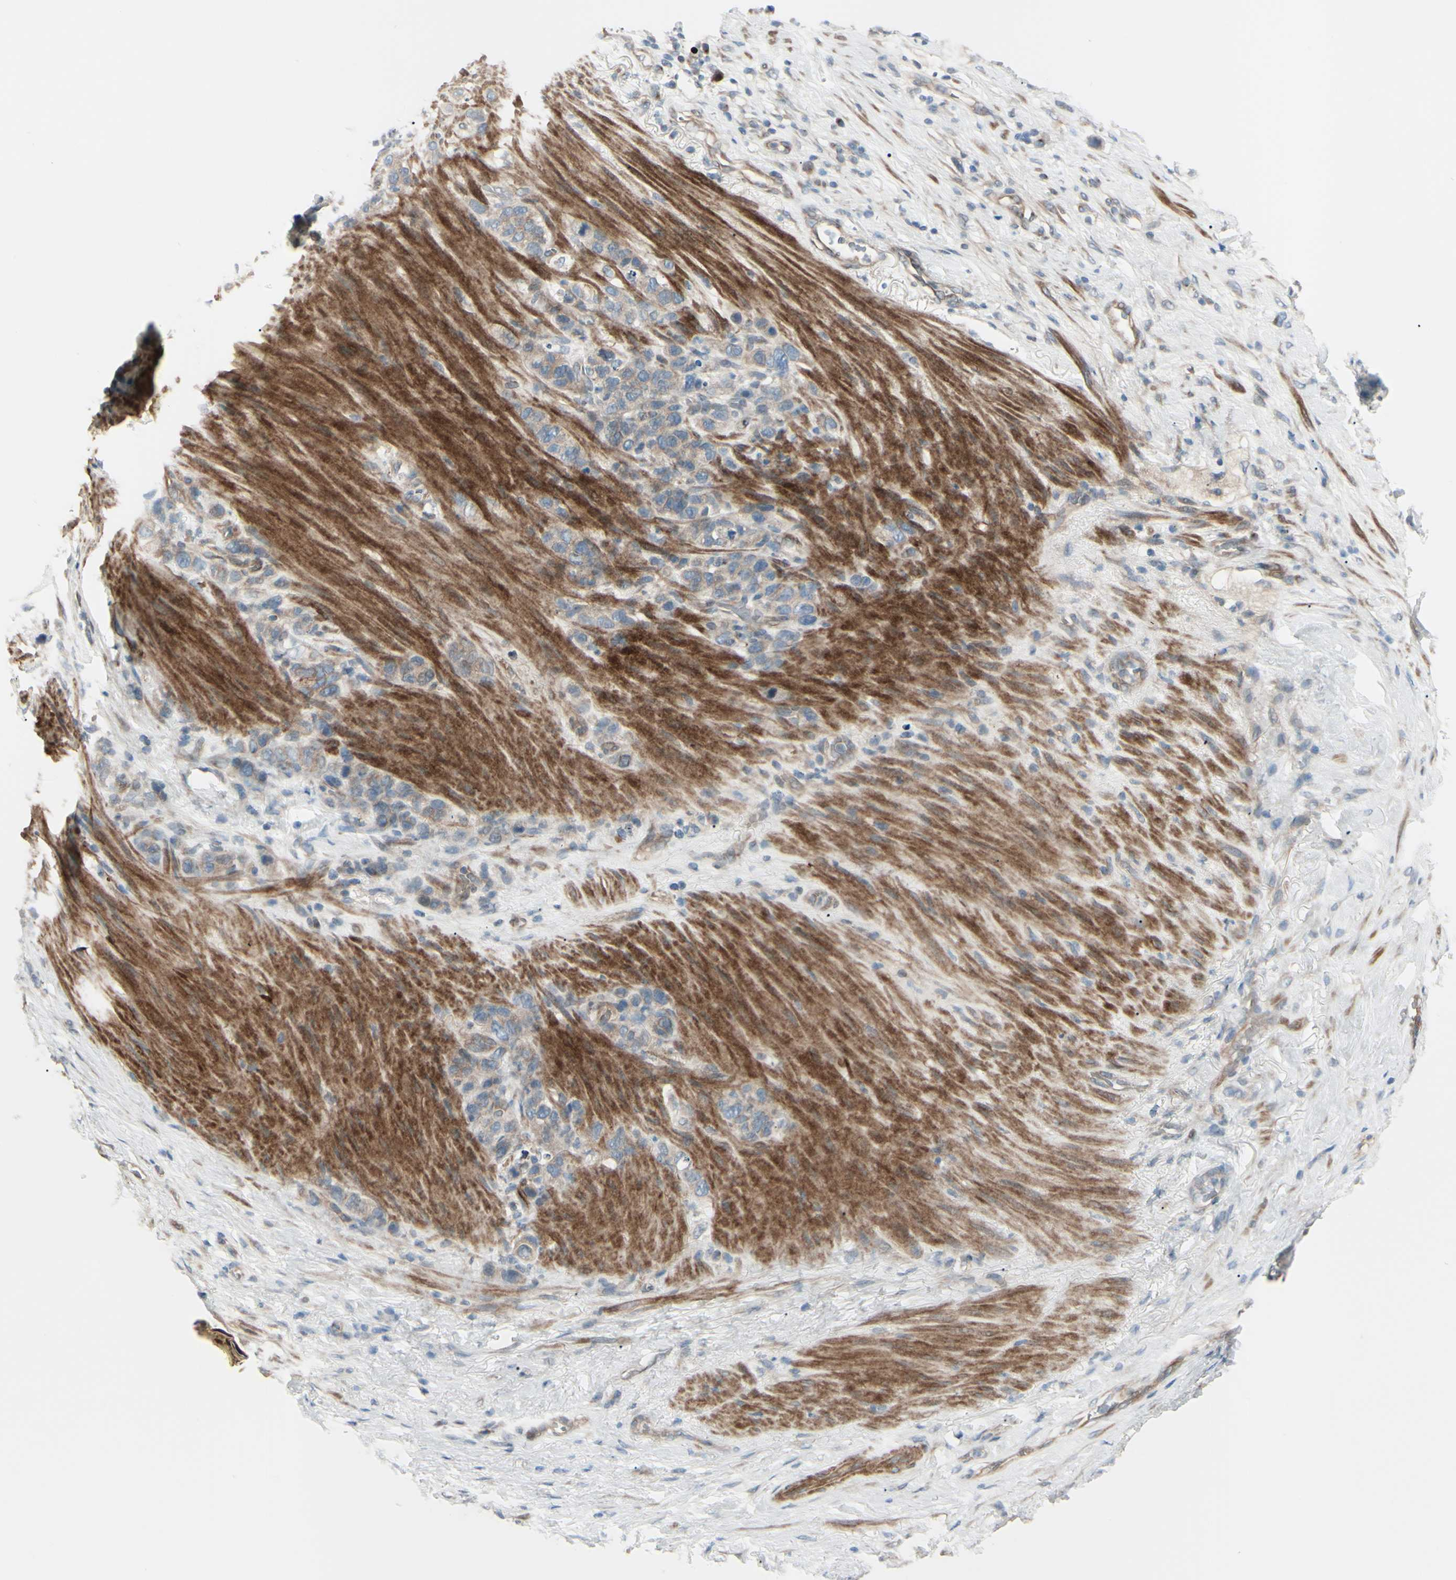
{"staining": {"intensity": "weak", "quantity": ">75%", "location": "cytoplasmic/membranous"}, "tissue": "stomach cancer", "cell_type": "Tumor cells", "image_type": "cancer", "snomed": [{"axis": "morphology", "description": "Adenocarcinoma, NOS"}, {"axis": "morphology", "description": "Adenocarcinoma, High grade"}, {"axis": "topography", "description": "Stomach, upper"}, {"axis": "topography", "description": "Stomach, lower"}], "caption": "Stomach cancer stained with a brown dye reveals weak cytoplasmic/membranous positive positivity in about >75% of tumor cells.", "gene": "LRRK1", "patient": {"sex": "female", "age": 65}}